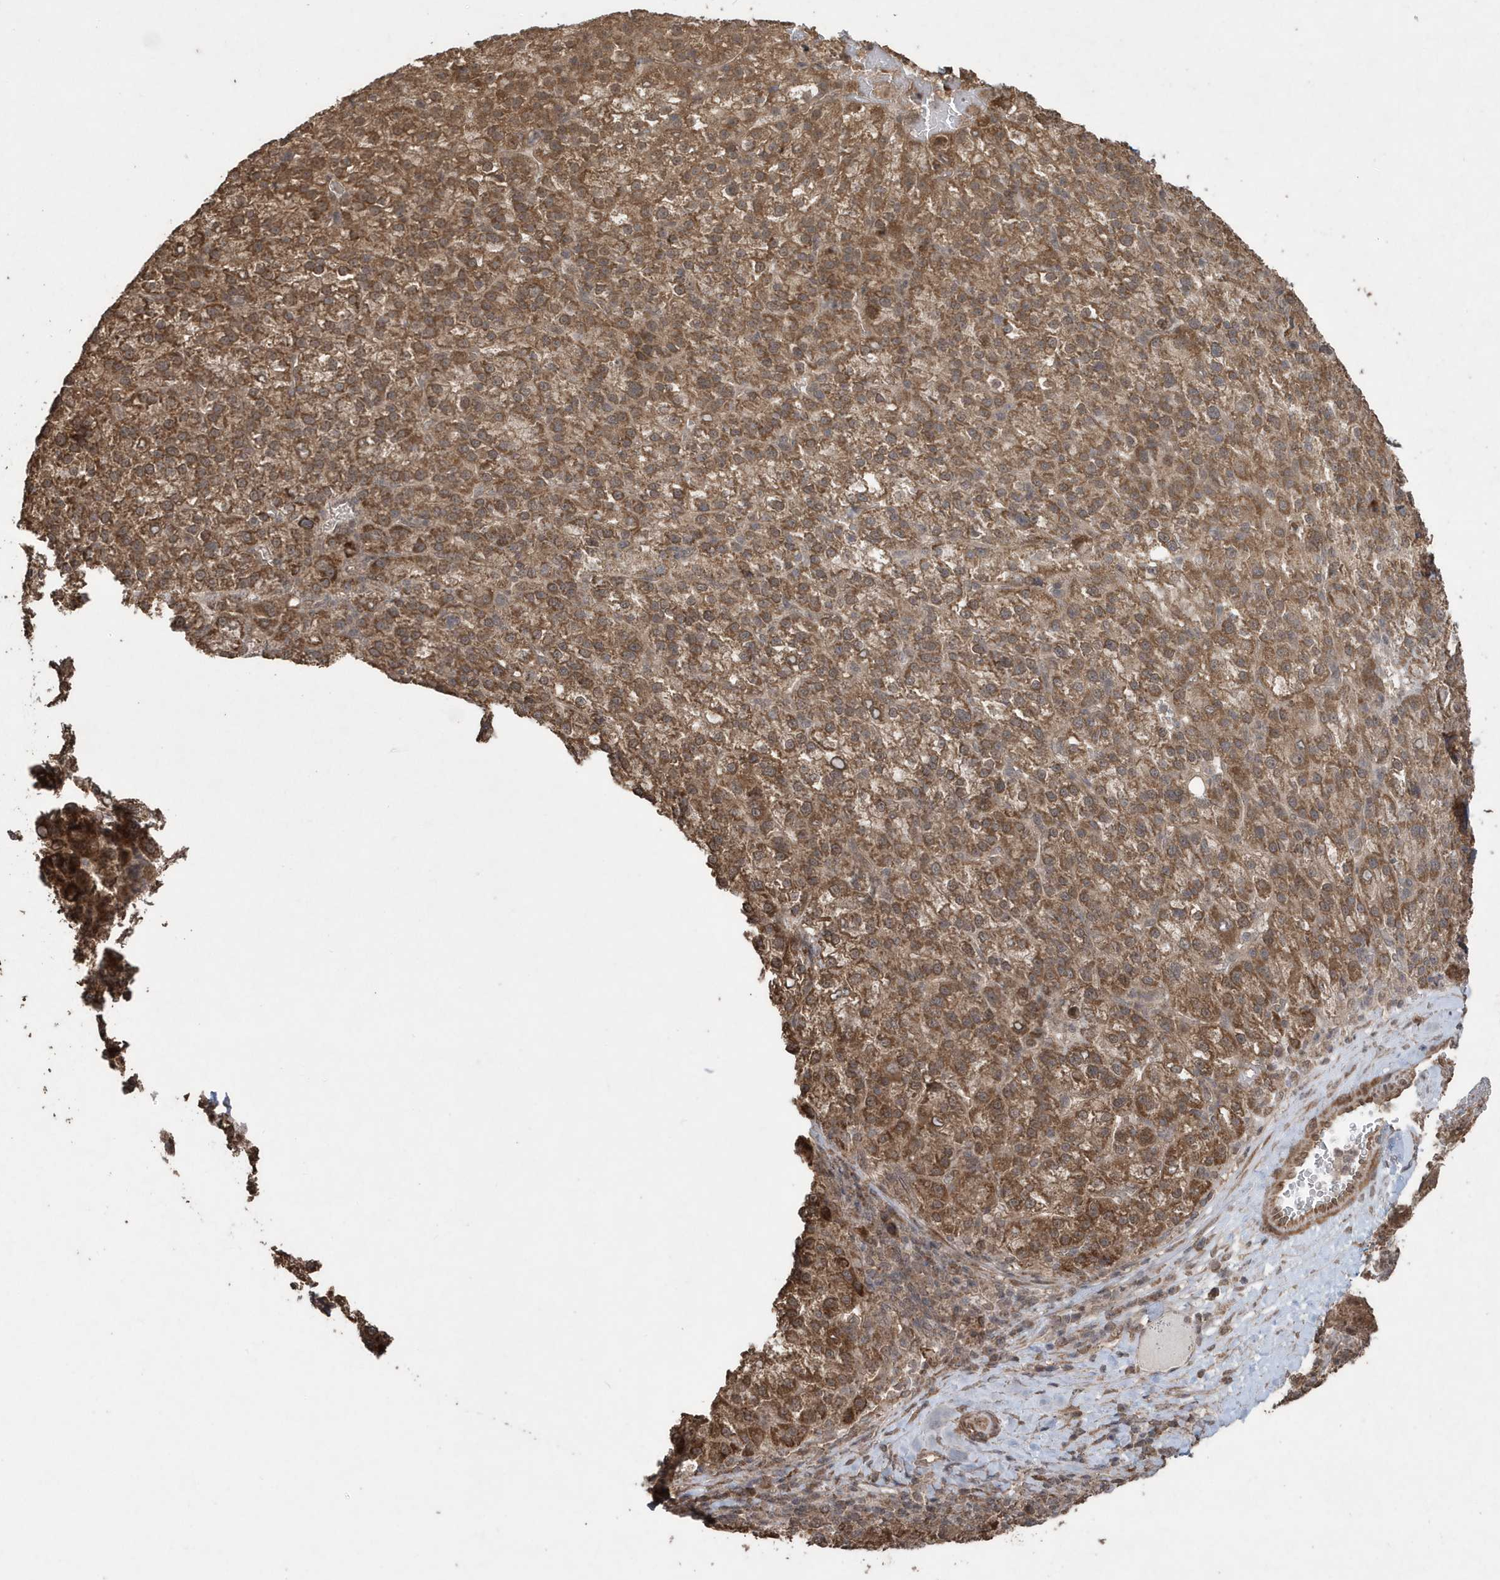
{"staining": {"intensity": "moderate", "quantity": ">75%", "location": "cytoplasmic/membranous"}, "tissue": "liver cancer", "cell_type": "Tumor cells", "image_type": "cancer", "snomed": [{"axis": "morphology", "description": "Carcinoma, Hepatocellular, NOS"}, {"axis": "topography", "description": "Liver"}], "caption": "High-magnification brightfield microscopy of liver cancer (hepatocellular carcinoma) stained with DAB (brown) and counterstained with hematoxylin (blue). tumor cells exhibit moderate cytoplasmic/membranous expression is appreciated in approximately>75% of cells.", "gene": "PAXBP1", "patient": {"sex": "female", "age": 58}}